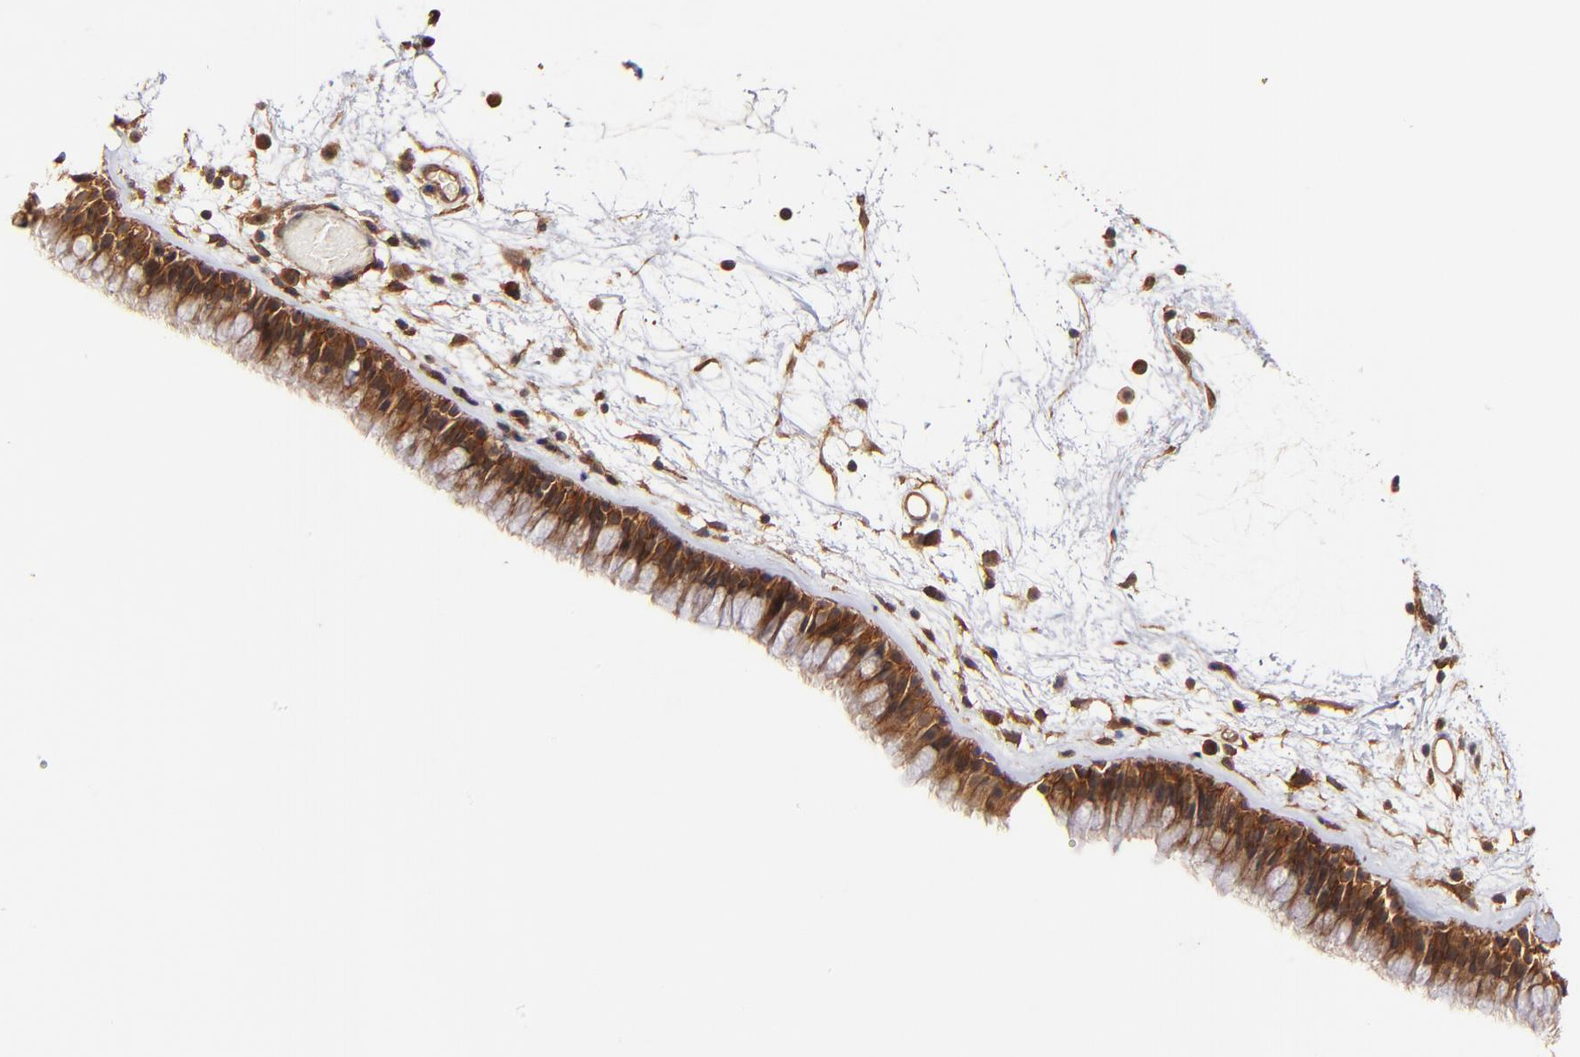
{"staining": {"intensity": "moderate", "quantity": ">75%", "location": "cytoplasmic/membranous"}, "tissue": "nasopharynx", "cell_type": "Respiratory epithelial cells", "image_type": "normal", "snomed": [{"axis": "morphology", "description": "Normal tissue, NOS"}, {"axis": "morphology", "description": "Inflammation, NOS"}, {"axis": "topography", "description": "Nasopharynx"}], "caption": "Respiratory epithelial cells exhibit medium levels of moderate cytoplasmic/membranous staining in about >75% of cells in unremarkable nasopharynx. The staining was performed using DAB to visualize the protein expression in brown, while the nuclei were stained in blue with hematoxylin (Magnification: 20x).", "gene": "ITGB1", "patient": {"sex": "male", "age": 48}}